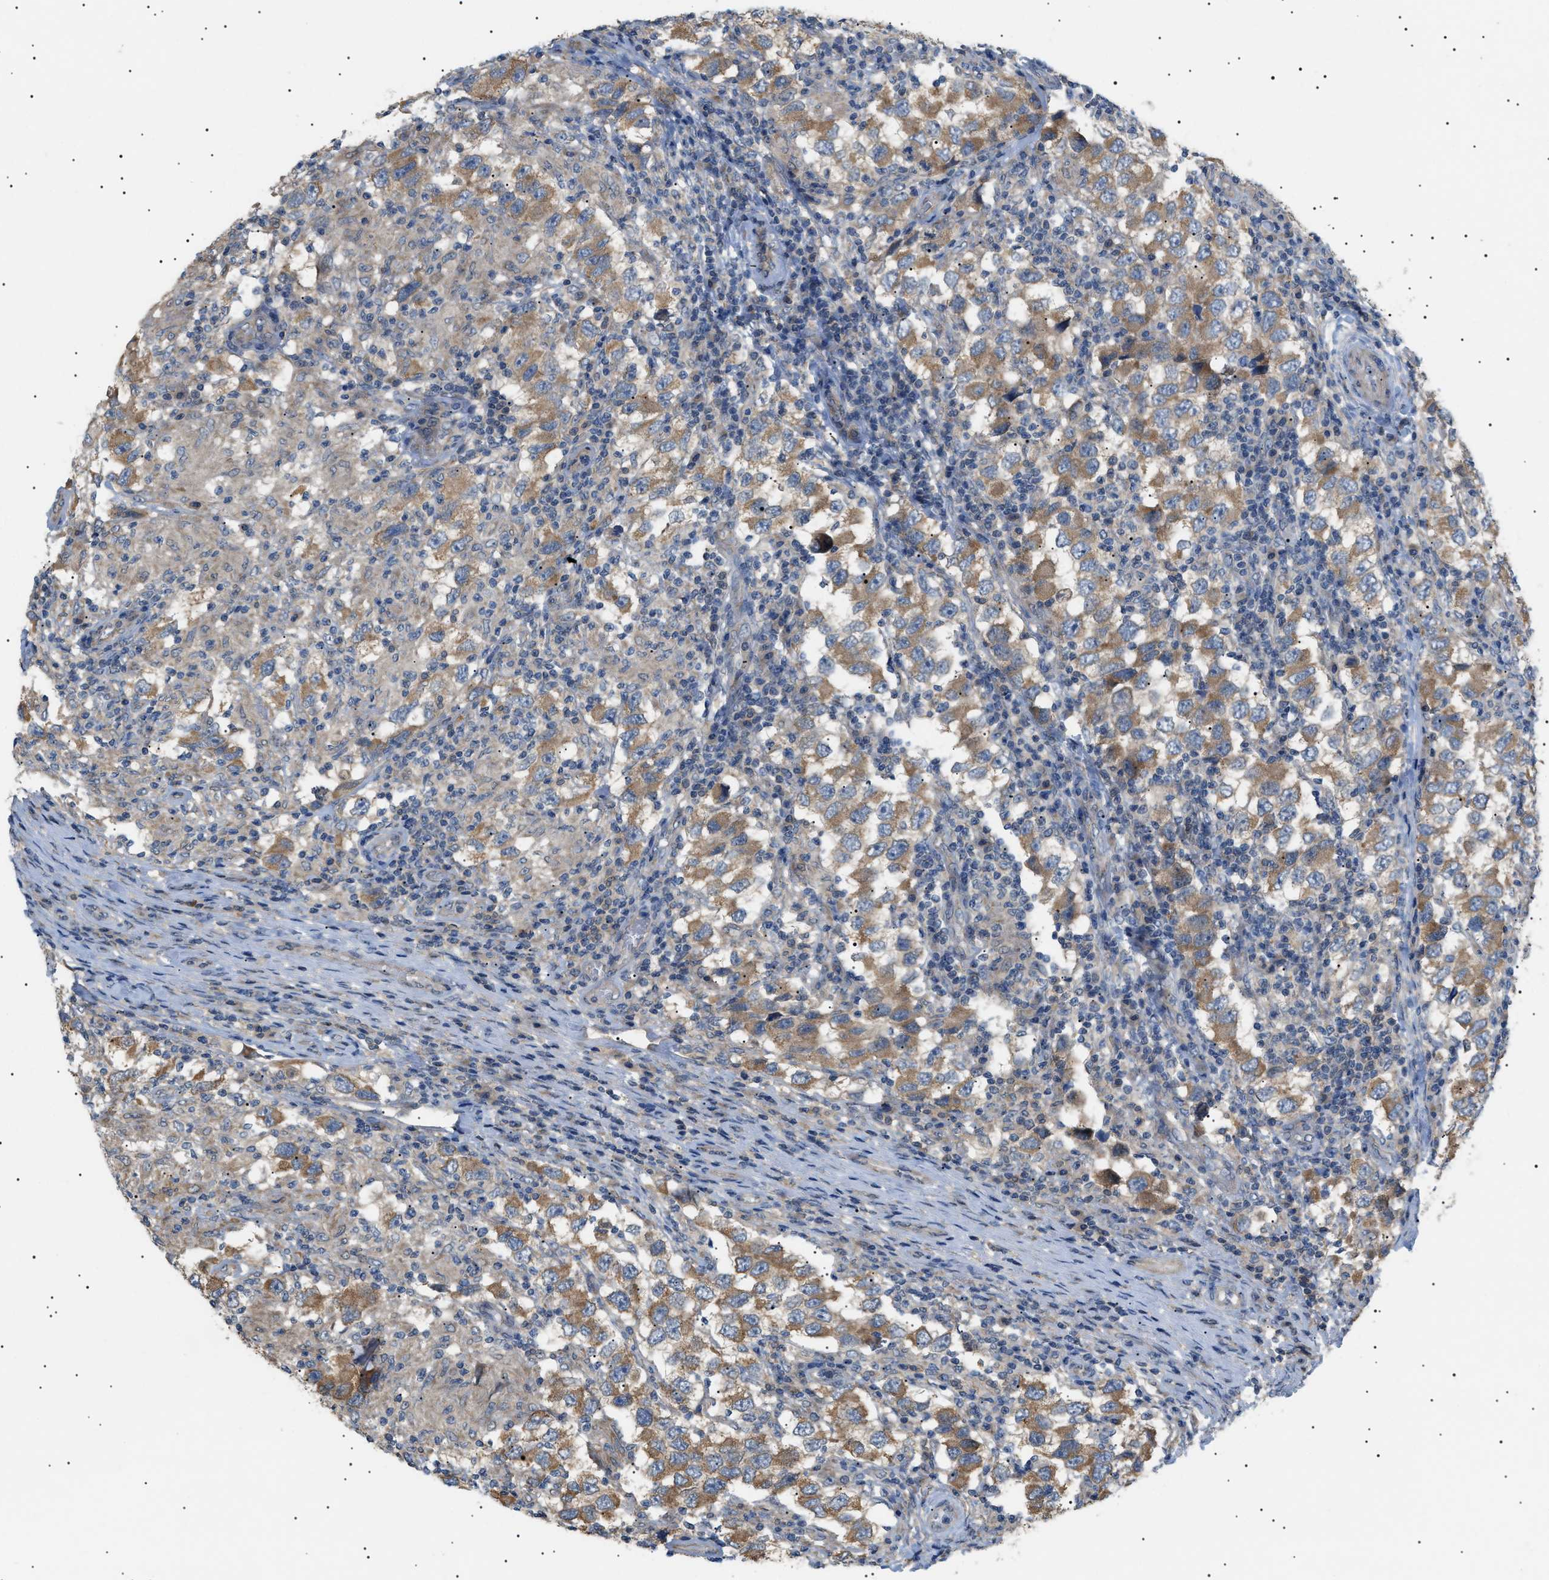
{"staining": {"intensity": "moderate", "quantity": ">75%", "location": "cytoplasmic/membranous"}, "tissue": "testis cancer", "cell_type": "Tumor cells", "image_type": "cancer", "snomed": [{"axis": "morphology", "description": "Carcinoma, Embryonal, NOS"}, {"axis": "topography", "description": "Testis"}], "caption": "A photomicrograph showing moderate cytoplasmic/membranous staining in approximately >75% of tumor cells in testis embryonal carcinoma, as visualized by brown immunohistochemical staining.", "gene": "IRS2", "patient": {"sex": "male", "age": 21}}